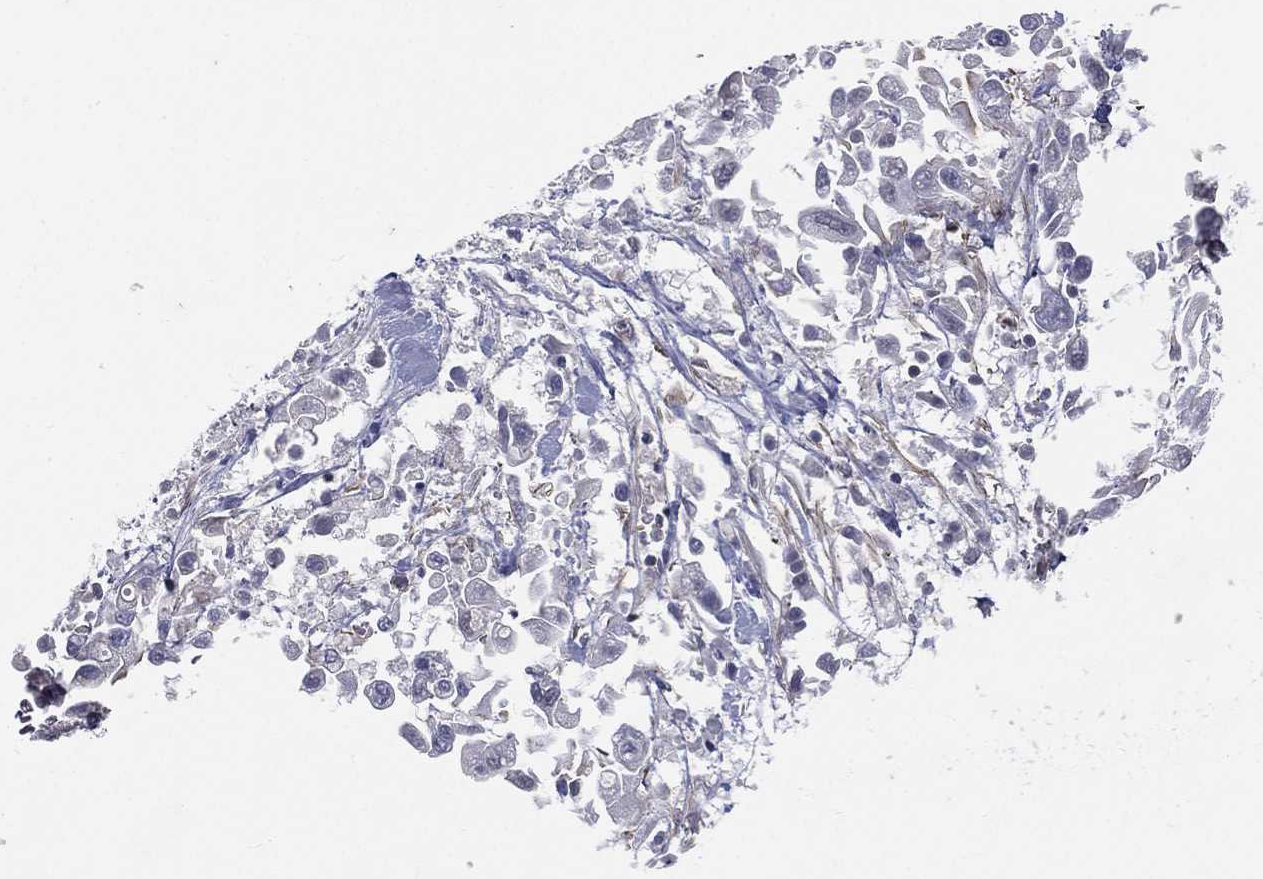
{"staining": {"intensity": "negative", "quantity": "none", "location": "none"}, "tissue": "pancreatic cancer", "cell_type": "Tumor cells", "image_type": "cancer", "snomed": [{"axis": "morphology", "description": "Adenocarcinoma, NOS"}, {"axis": "topography", "description": "Pancreas"}], "caption": "Immunohistochemistry (IHC) micrograph of neoplastic tissue: adenocarcinoma (pancreatic) stained with DAB (3,3'-diaminobenzidine) displays no significant protein positivity in tumor cells.", "gene": "MORC2", "patient": {"sex": "female", "age": 83}}